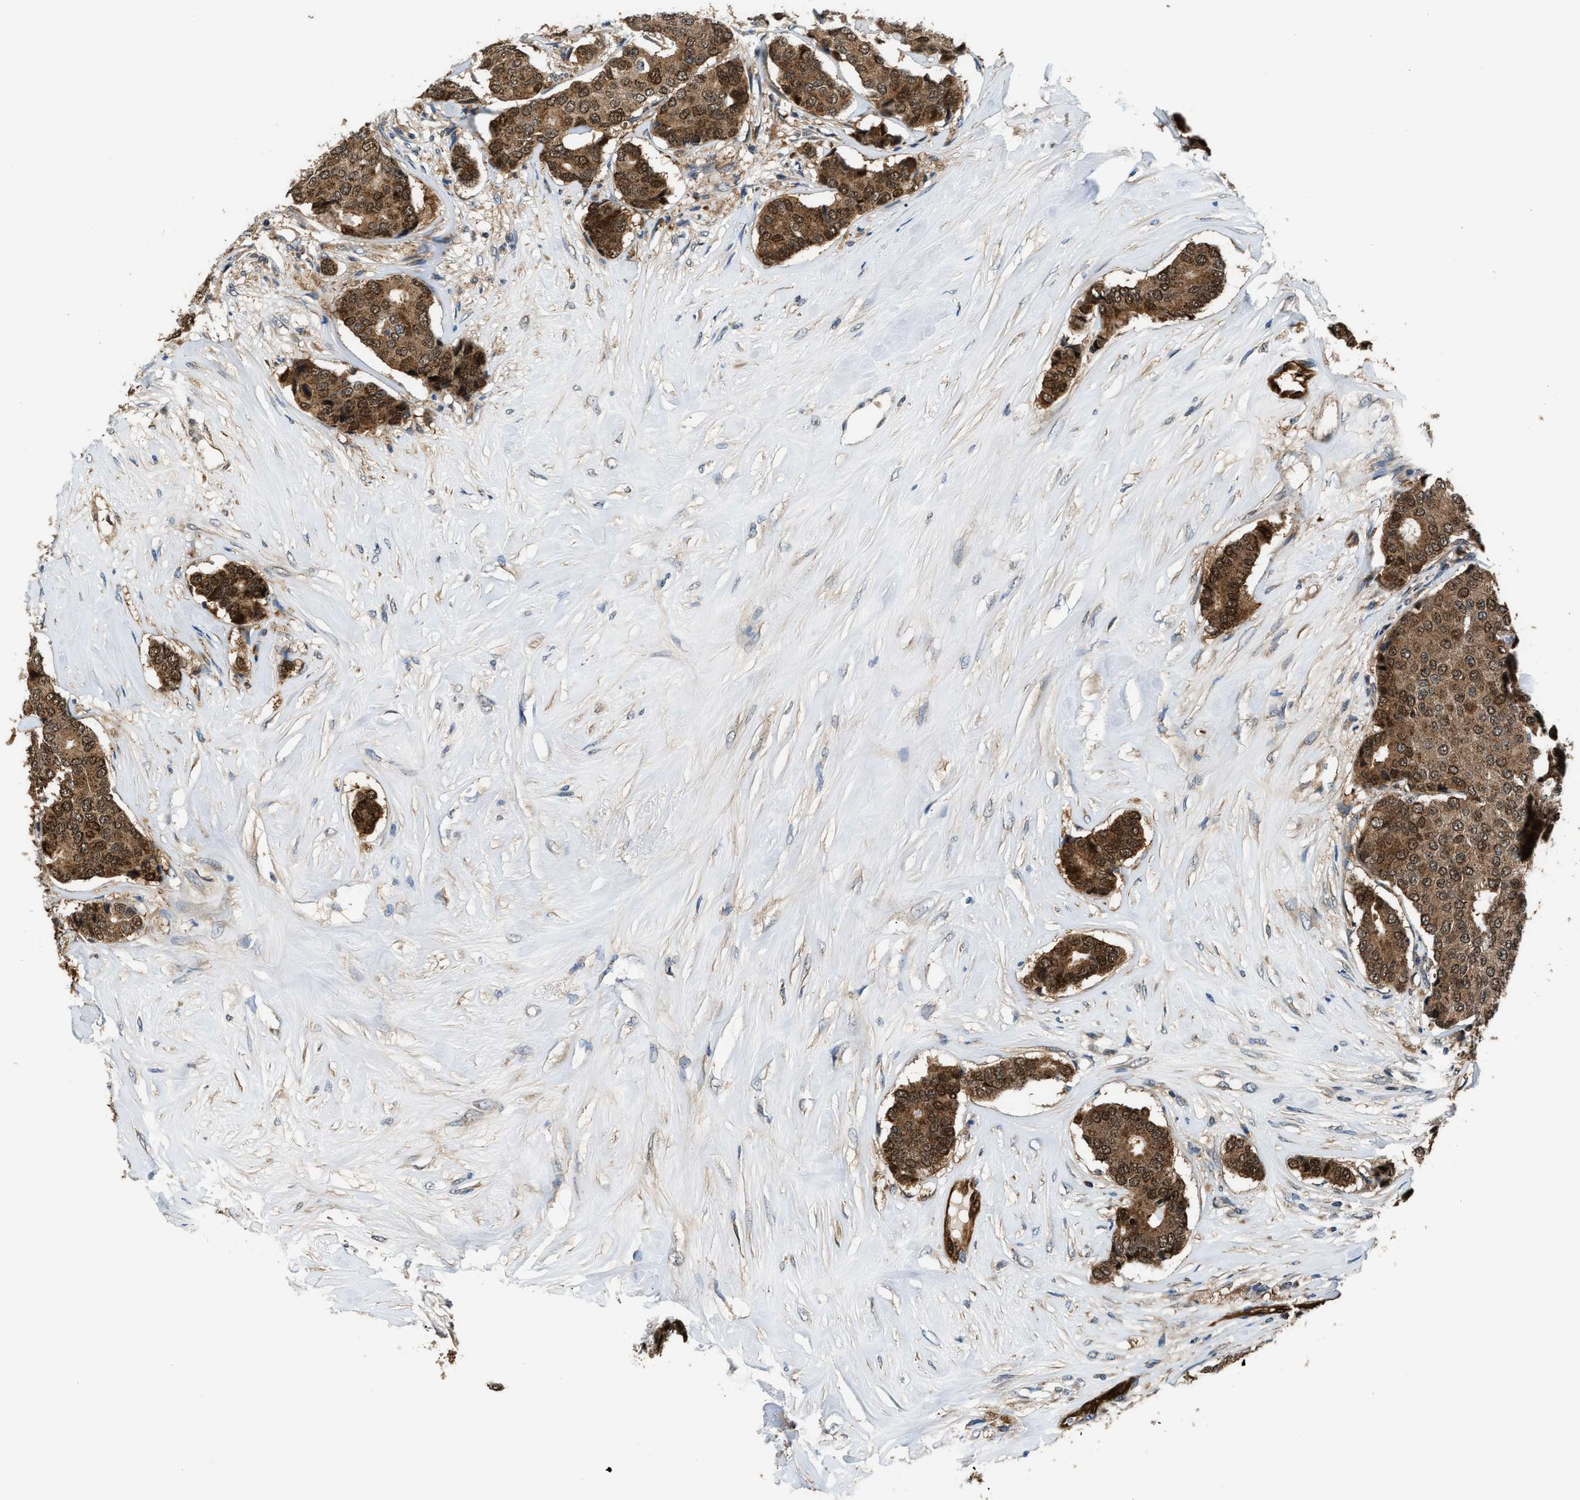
{"staining": {"intensity": "moderate", "quantity": ">75%", "location": "cytoplasmic/membranous"}, "tissue": "breast cancer", "cell_type": "Tumor cells", "image_type": "cancer", "snomed": [{"axis": "morphology", "description": "Duct carcinoma"}, {"axis": "topography", "description": "Breast"}], "caption": "Immunohistochemical staining of breast cancer exhibits medium levels of moderate cytoplasmic/membranous protein positivity in about >75% of tumor cells. (IHC, brightfield microscopy, high magnification).", "gene": "PPA1", "patient": {"sex": "female", "age": 75}}